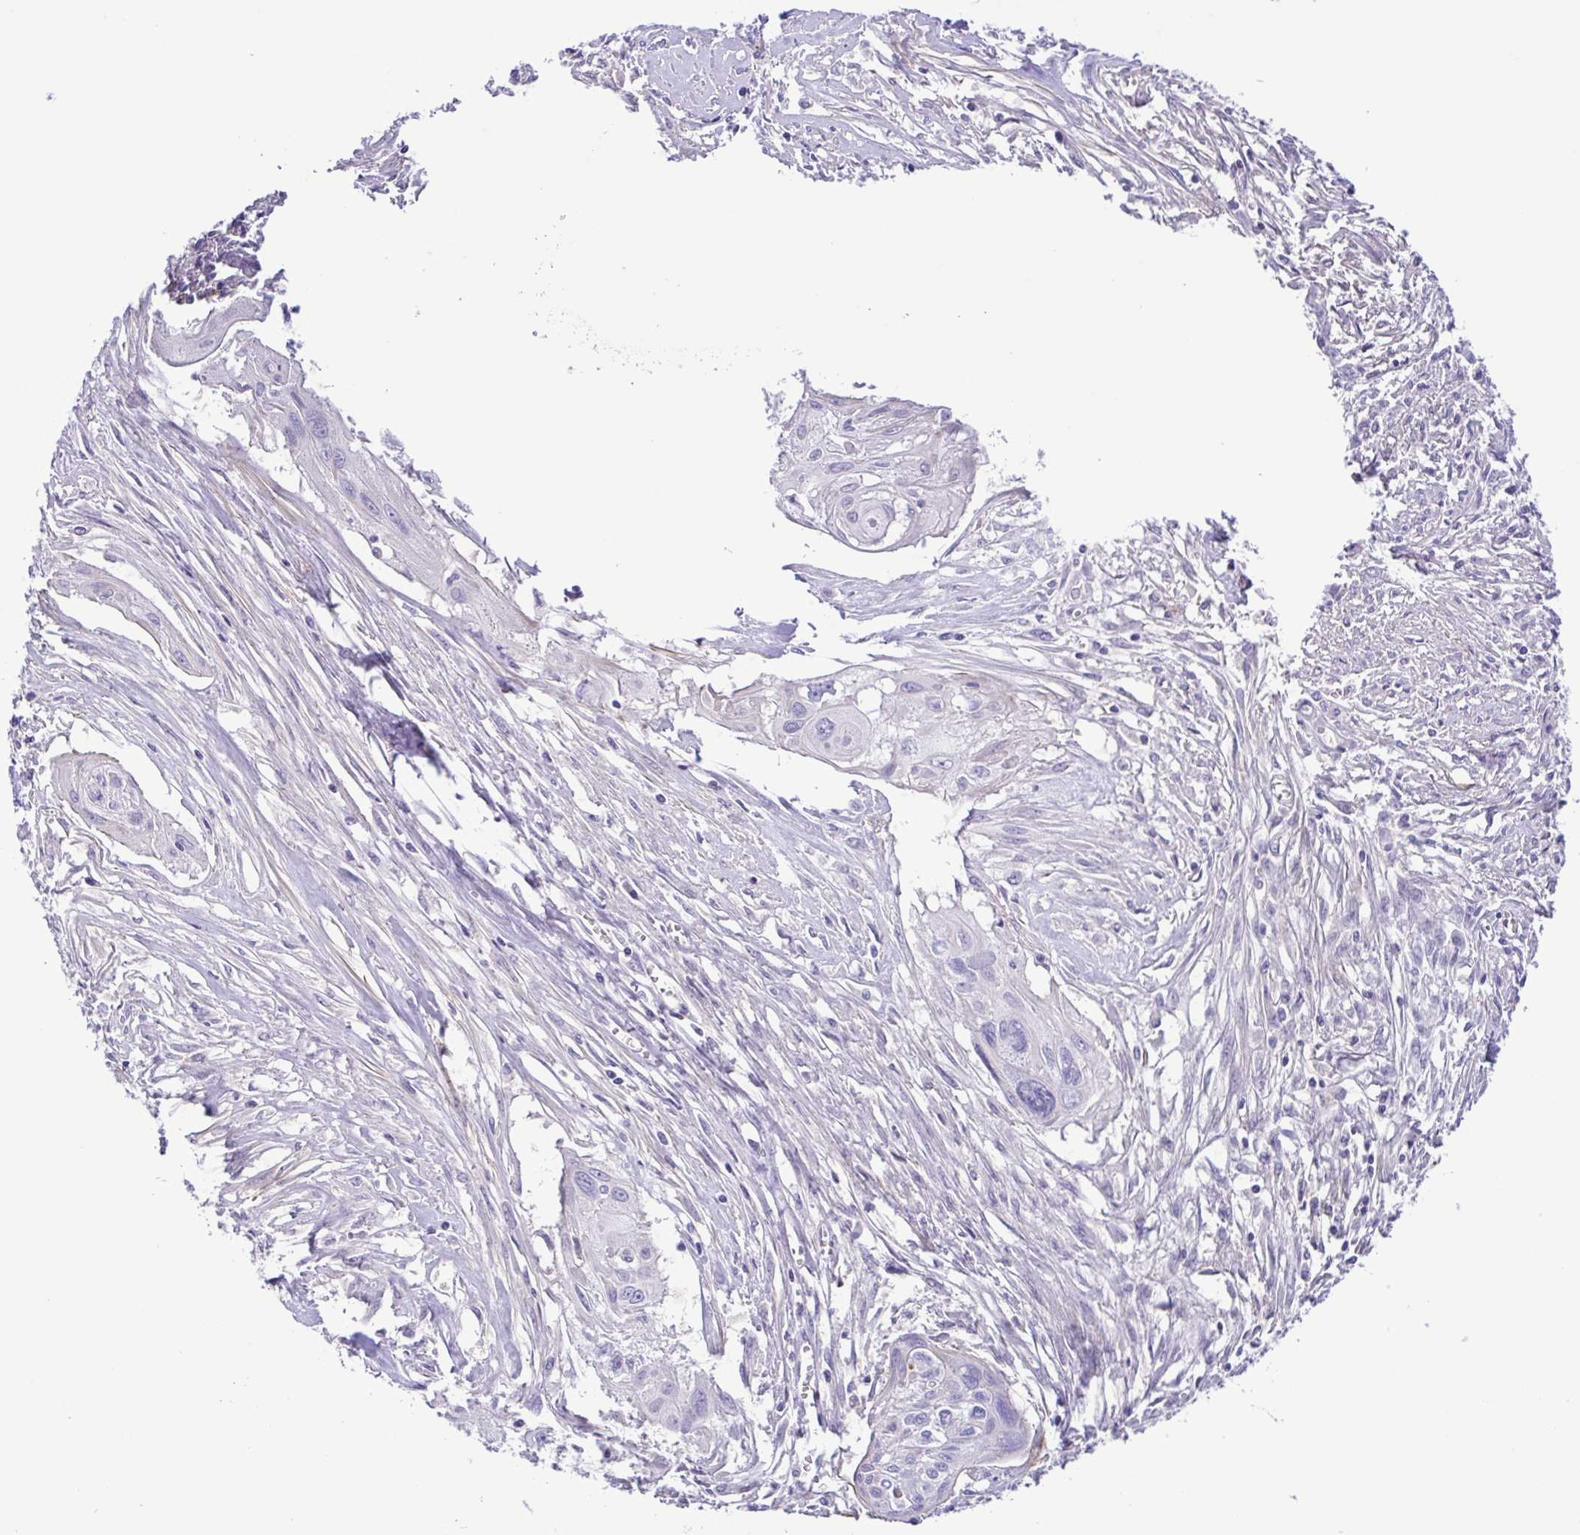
{"staining": {"intensity": "negative", "quantity": "none", "location": "none"}, "tissue": "cervical cancer", "cell_type": "Tumor cells", "image_type": "cancer", "snomed": [{"axis": "morphology", "description": "Squamous cell carcinoma, NOS"}, {"axis": "topography", "description": "Cervix"}], "caption": "DAB (3,3'-diaminobenzidine) immunohistochemical staining of cervical cancer displays no significant positivity in tumor cells.", "gene": "GABBR2", "patient": {"sex": "female", "age": 49}}